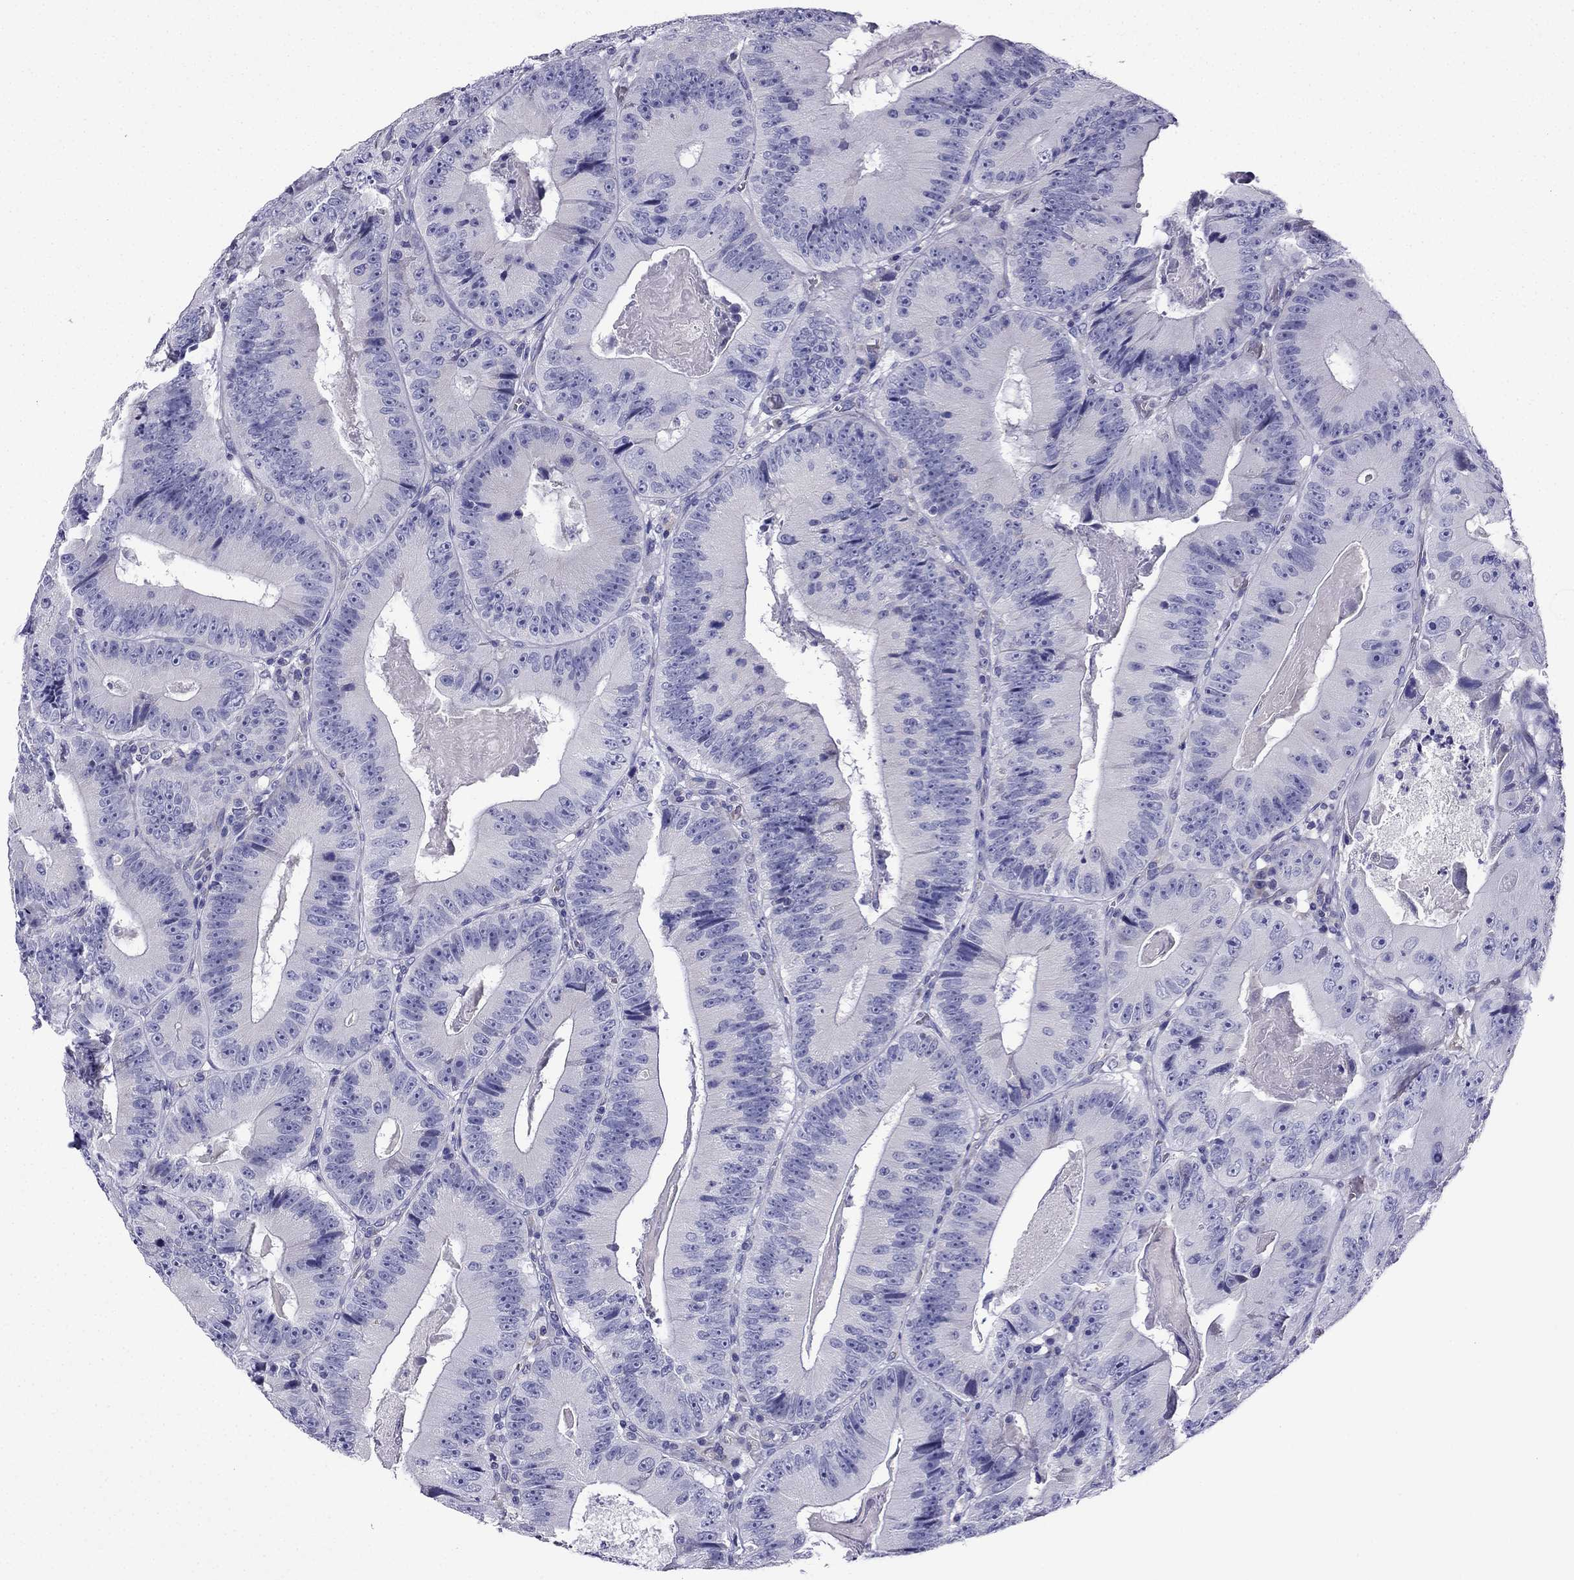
{"staining": {"intensity": "negative", "quantity": "none", "location": "none"}, "tissue": "colorectal cancer", "cell_type": "Tumor cells", "image_type": "cancer", "snomed": [{"axis": "morphology", "description": "Adenocarcinoma, NOS"}, {"axis": "topography", "description": "Colon"}], "caption": "Immunohistochemistry of adenocarcinoma (colorectal) reveals no staining in tumor cells.", "gene": "KIF5A", "patient": {"sex": "female", "age": 86}}